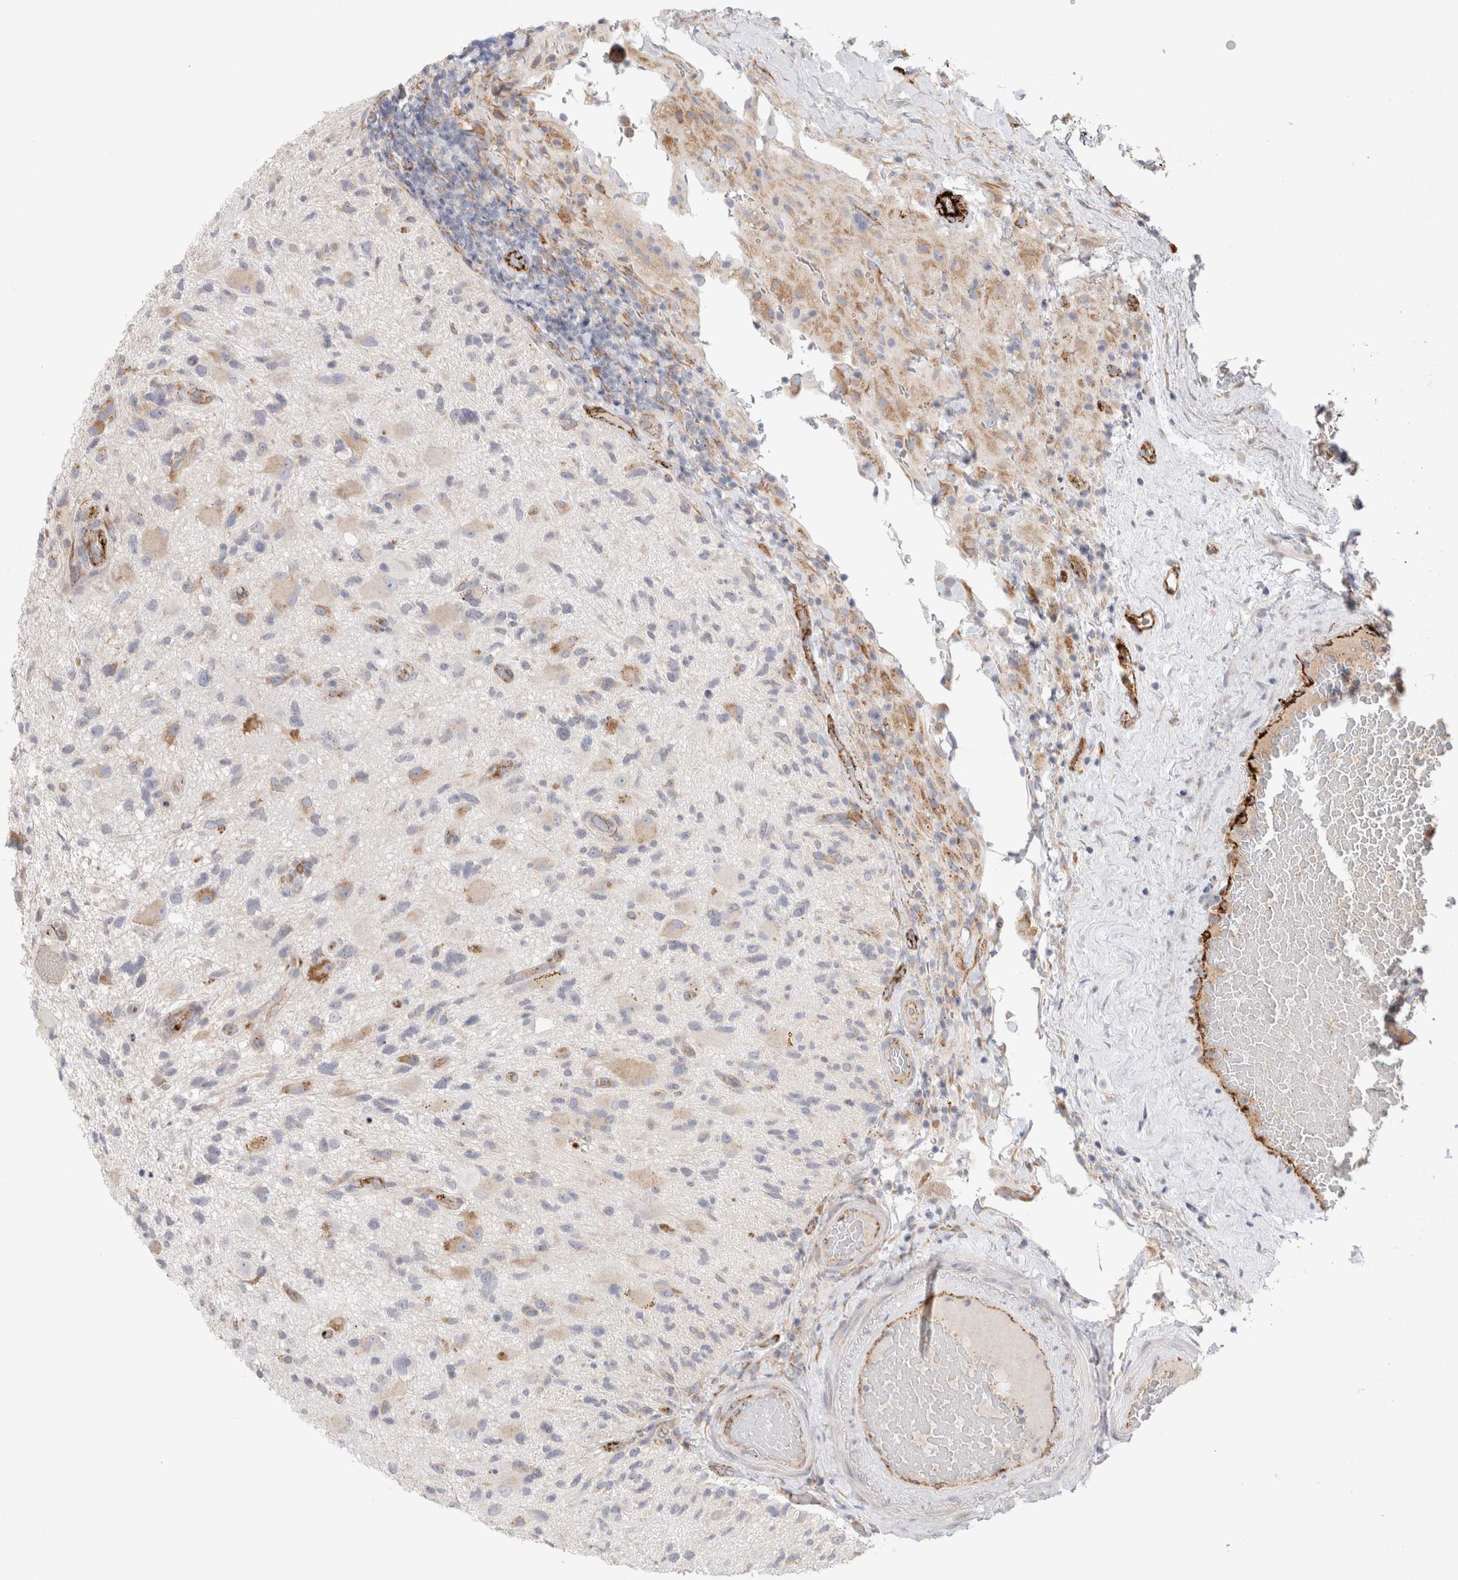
{"staining": {"intensity": "weak", "quantity": "<25%", "location": "cytoplasmic/membranous"}, "tissue": "glioma", "cell_type": "Tumor cells", "image_type": "cancer", "snomed": [{"axis": "morphology", "description": "Glioma, malignant, High grade"}, {"axis": "topography", "description": "Brain"}], "caption": "This is a micrograph of IHC staining of malignant glioma (high-grade), which shows no expression in tumor cells. (DAB immunohistochemistry (IHC), high magnification).", "gene": "CNPY4", "patient": {"sex": "male", "age": 33}}